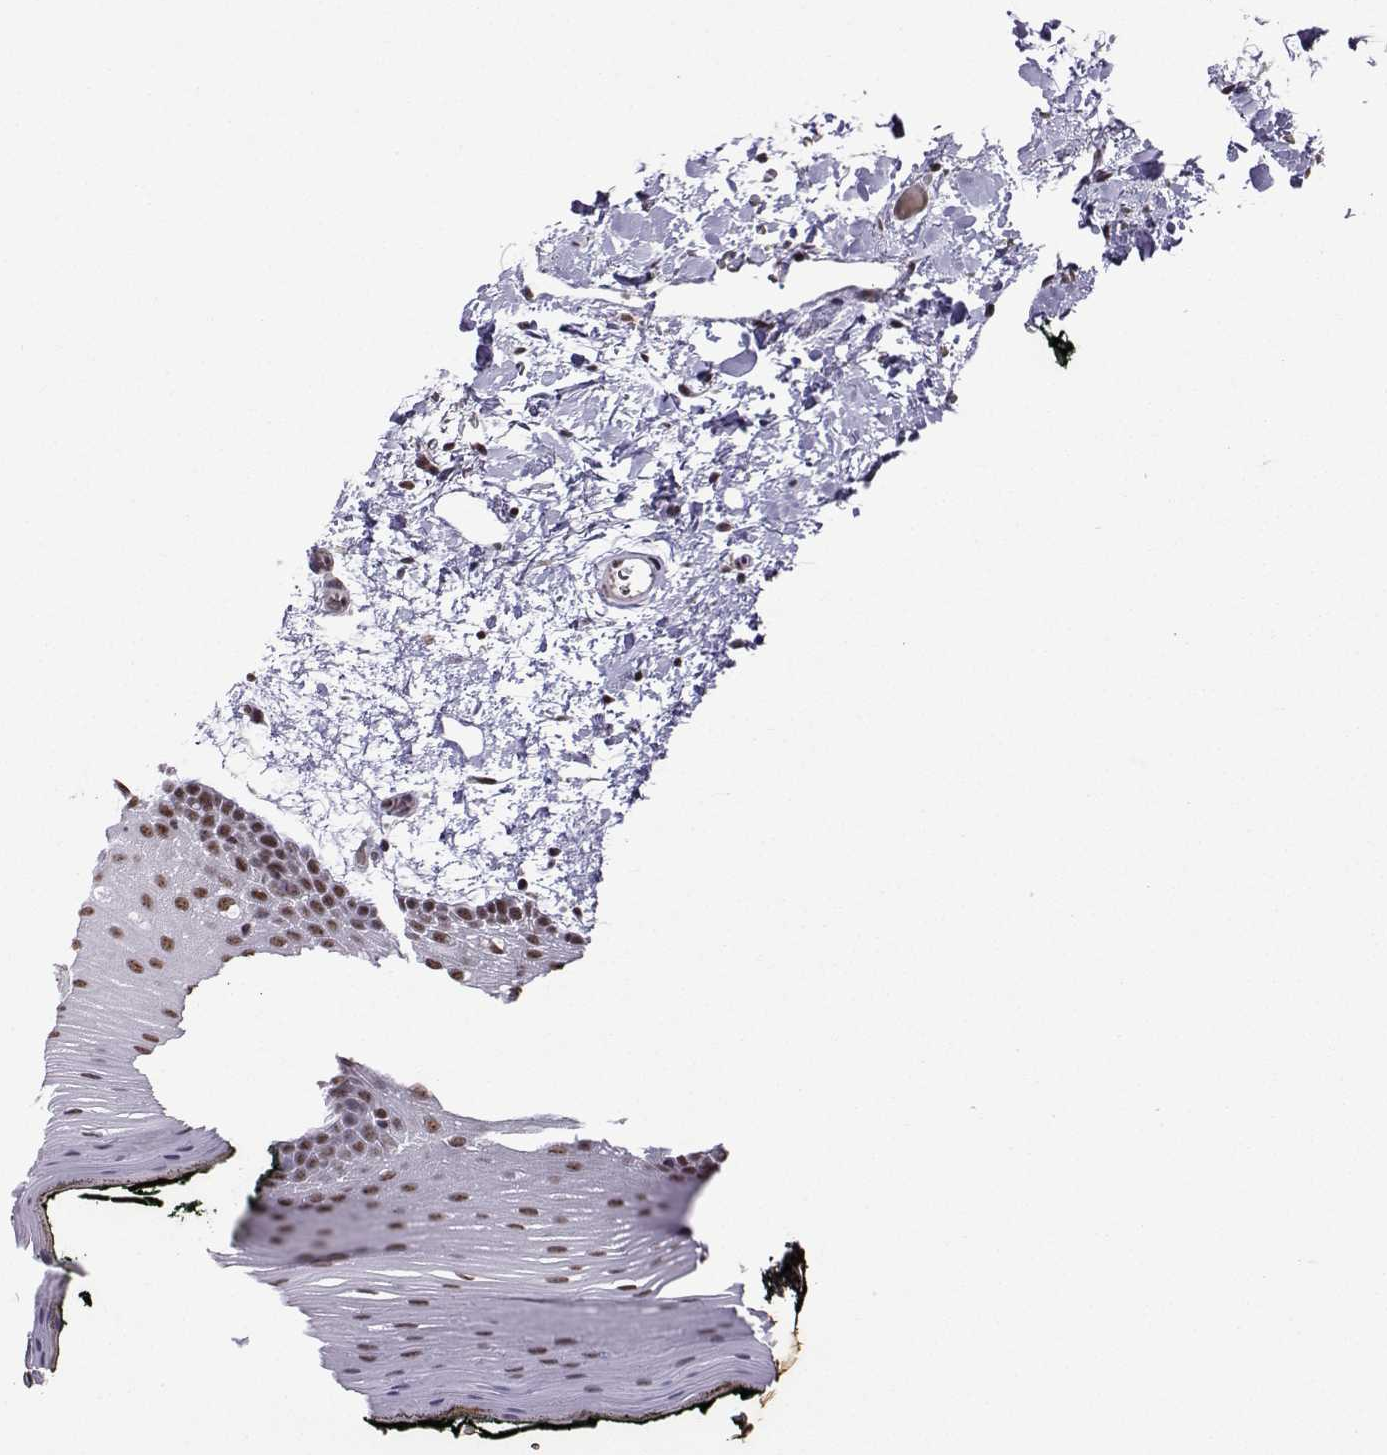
{"staining": {"intensity": "moderate", "quantity": ">75%", "location": "nuclear"}, "tissue": "oral mucosa", "cell_type": "Squamous epithelial cells", "image_type": "normal", "snomed": [{"axis": "morphology", "description": "Normal tissue, NOS"}, {"axis": "topography", "description": "Oral tissue"}, {"axis": "topography", "description": "Head-Neck"}], "caption": "Oral mucosa stained for a protein (brown) demonstrates moderate nuclear positive staining in approximately >75% of squamous epithelial cells.", "gene": "CCNK", "patient": {"sex": "male", "age": 65}}